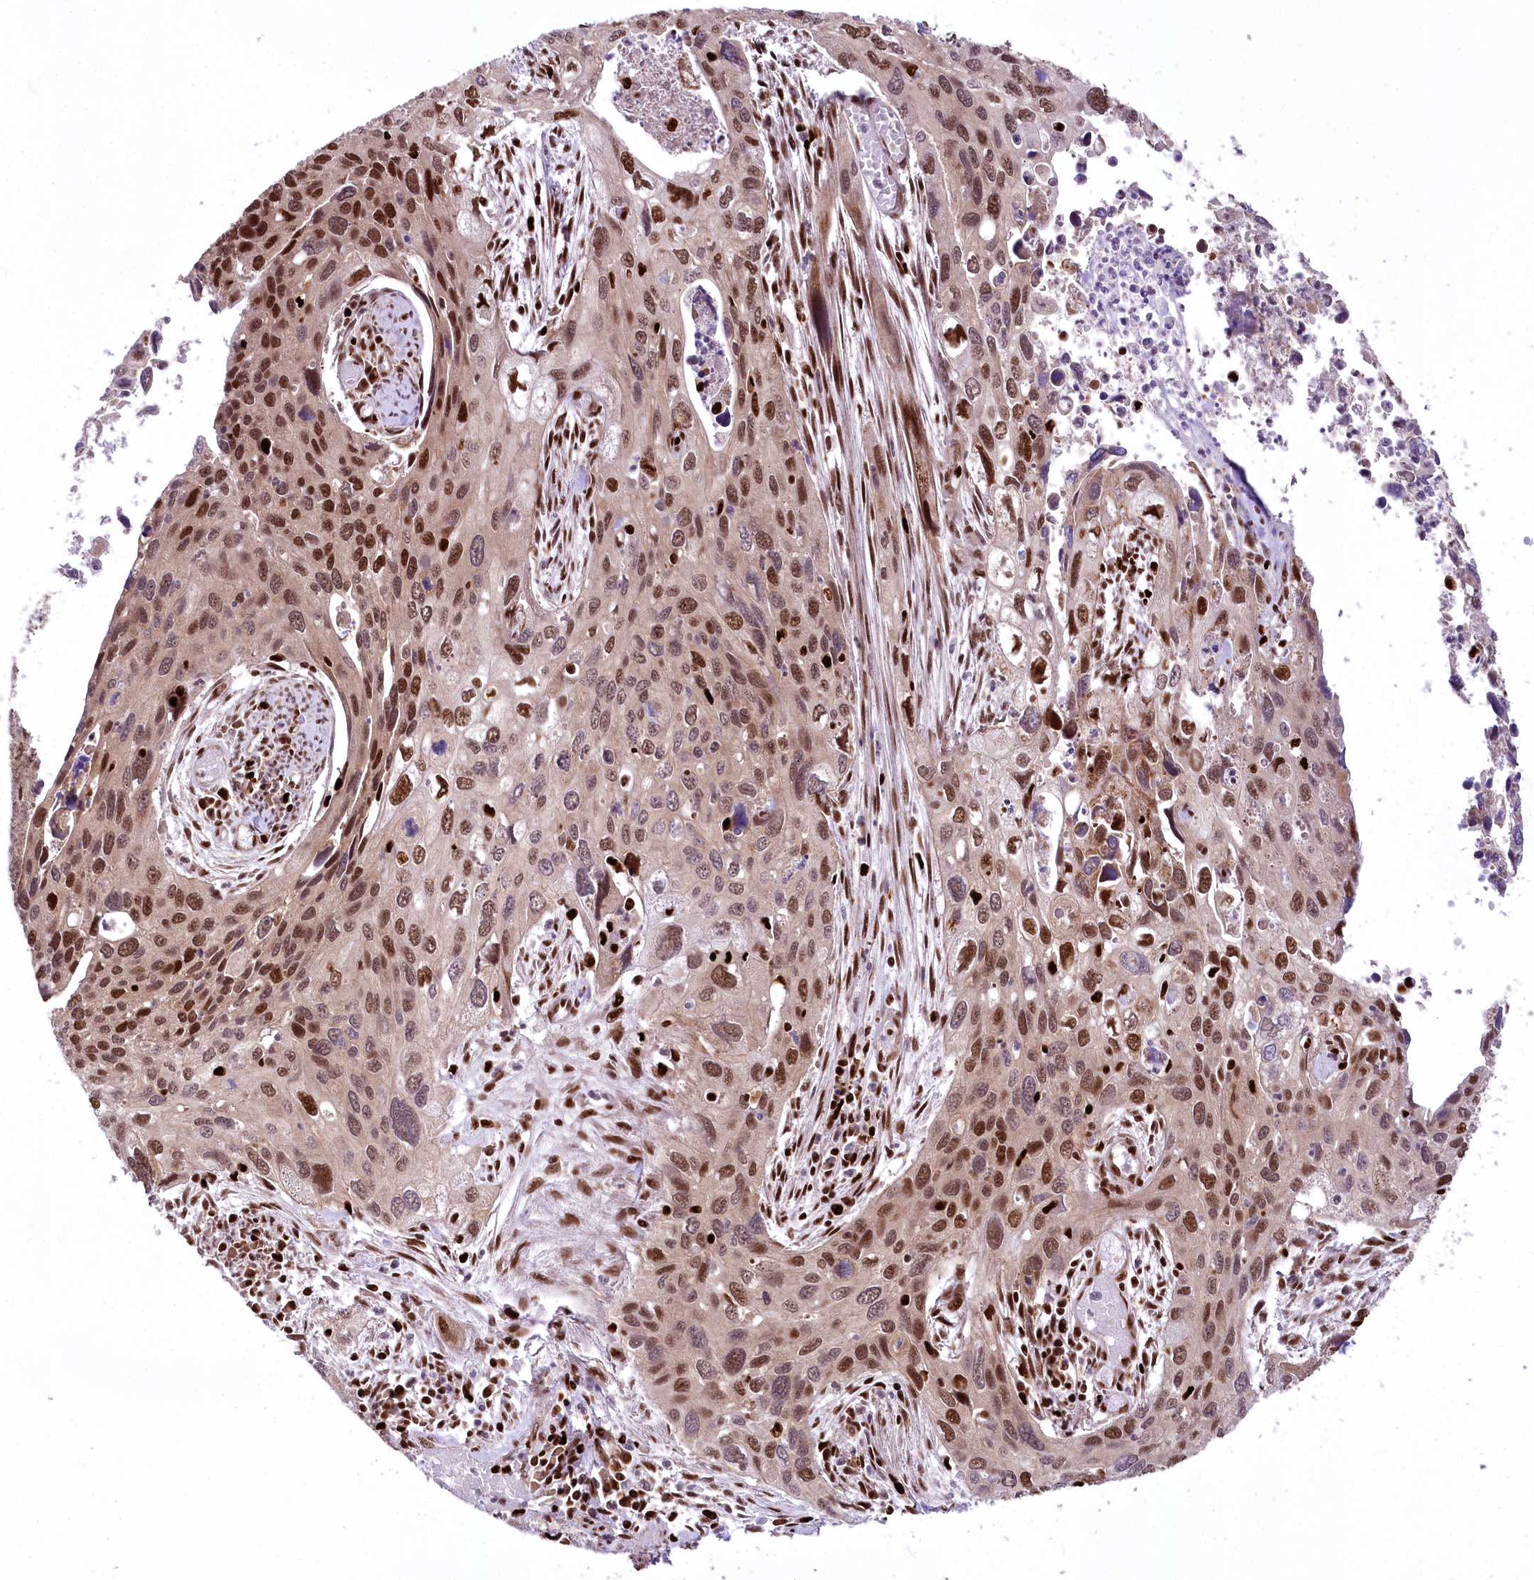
{"staining": {"intensity": "moderate", "quantity": ">75%", "location": "cytoplasmic/membranous,nuclear"}, "tissue": "cervical cancer", "cell_type": "Tumor cells", "image_type": "cancer", "snomed": [{"axis": "morphology", "description": "Squamous cell carcinoma, NOS"}, {"axis": "topography", "description": "Cervix"}], "caption": "Cervical cancer tissue exhibits moderate cytoplasmic/membranous and nuclear positivity in about >75% of tumor cells, visualized by immunohistochemistry.", "gene": "FIGN", "patient": {"sex": "female", "age": 55}}